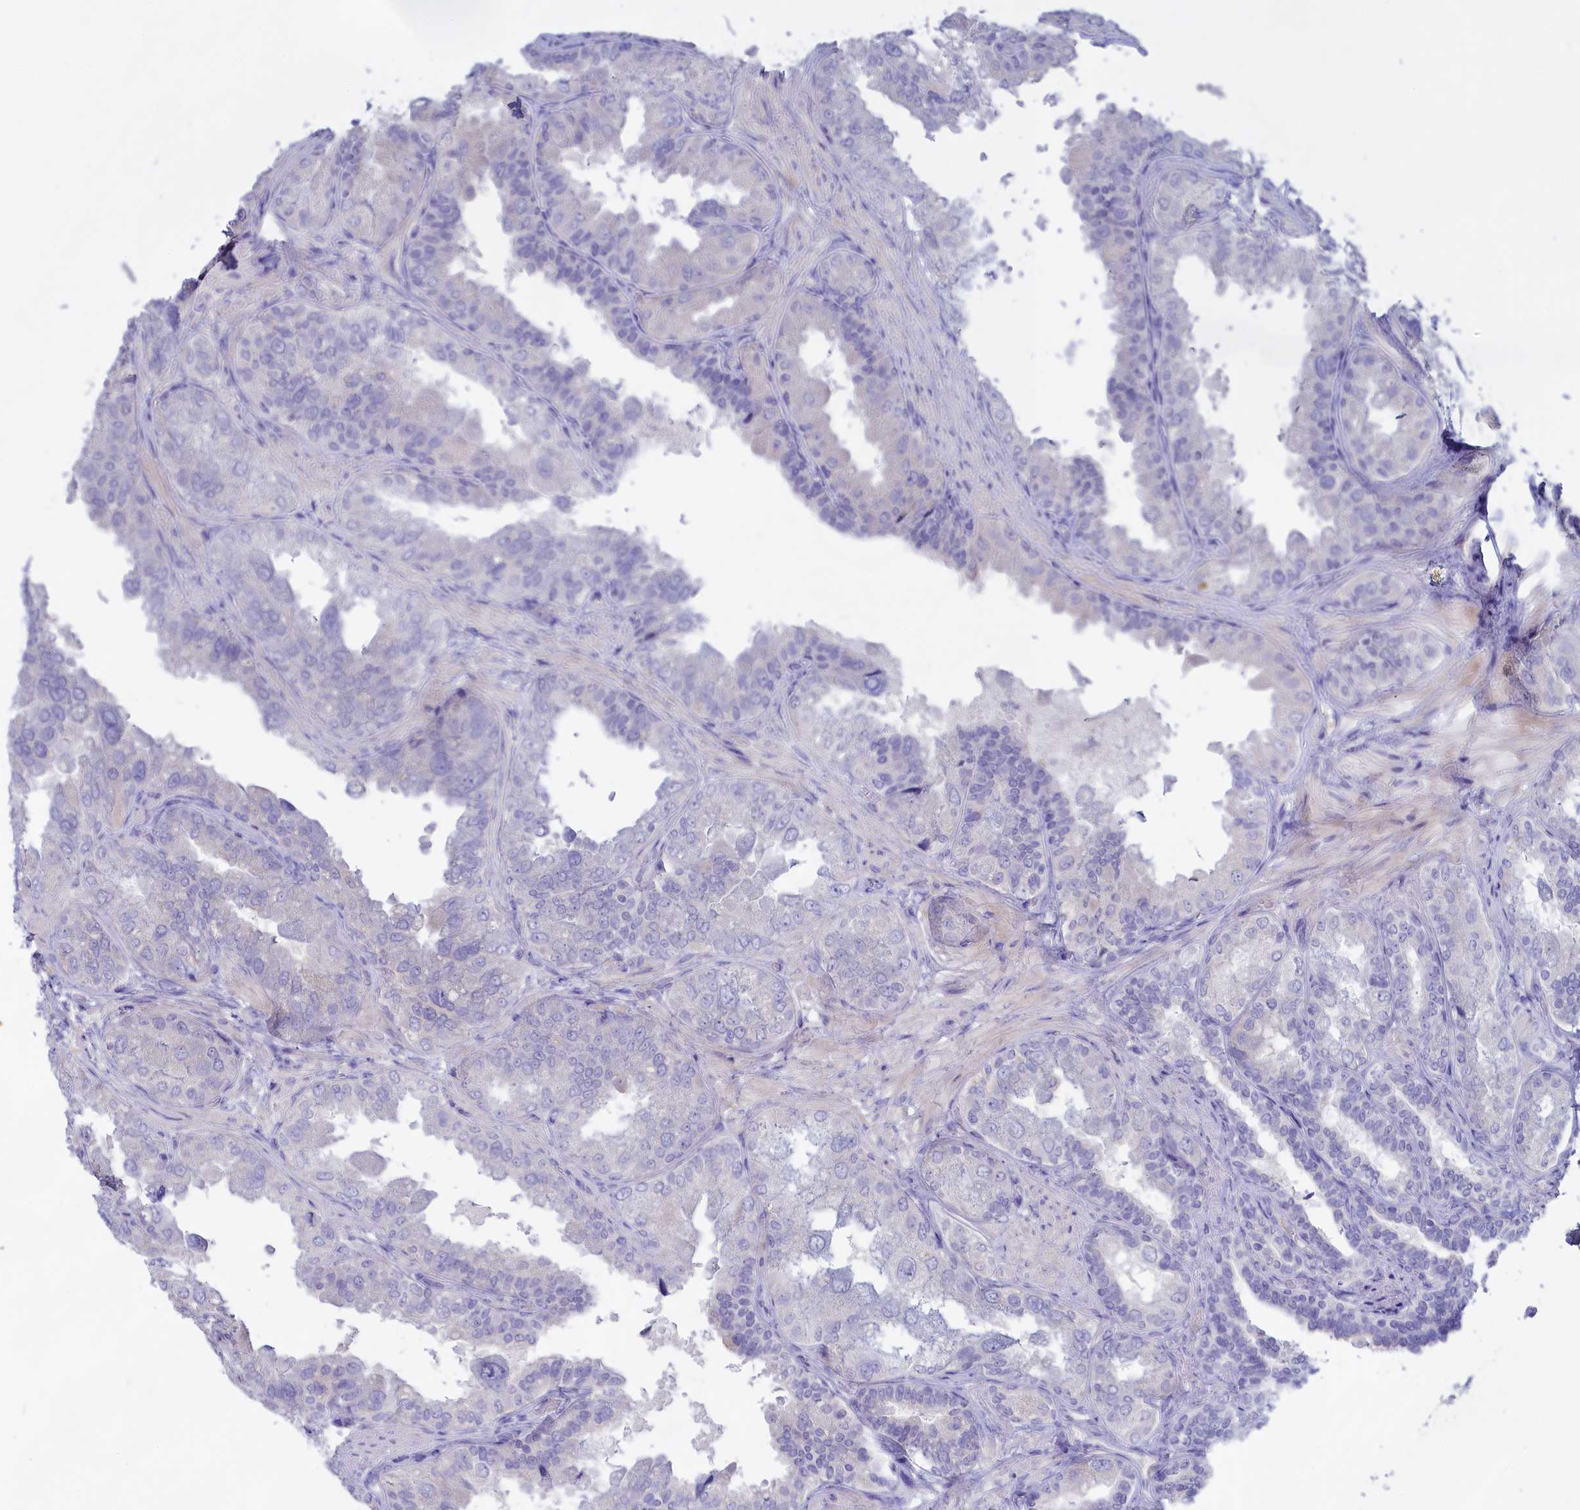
{"staining": {"intensity": "negative", "quantity": "none", "location": "none"}, "tissue": "seminal vesicle", "cell_type": "Glandular cells", "image_type": "normal", "snomed": [{"axis": "morphology", "description": "Normal tissue, NOS"}, {"axis": "topography", "description": "Seminal veicle"}, {"axis": "topography", "description": "Peripheral nerve tissue"}], "caption": "Immunohistochemistry (IHC) histopathology image of normal human seminal vesicle stained for a protein (brown), which exhibits no expression in glandular cells.", "gene": "ADGRA1", "patient": {"sex": "male", "age": 63}}